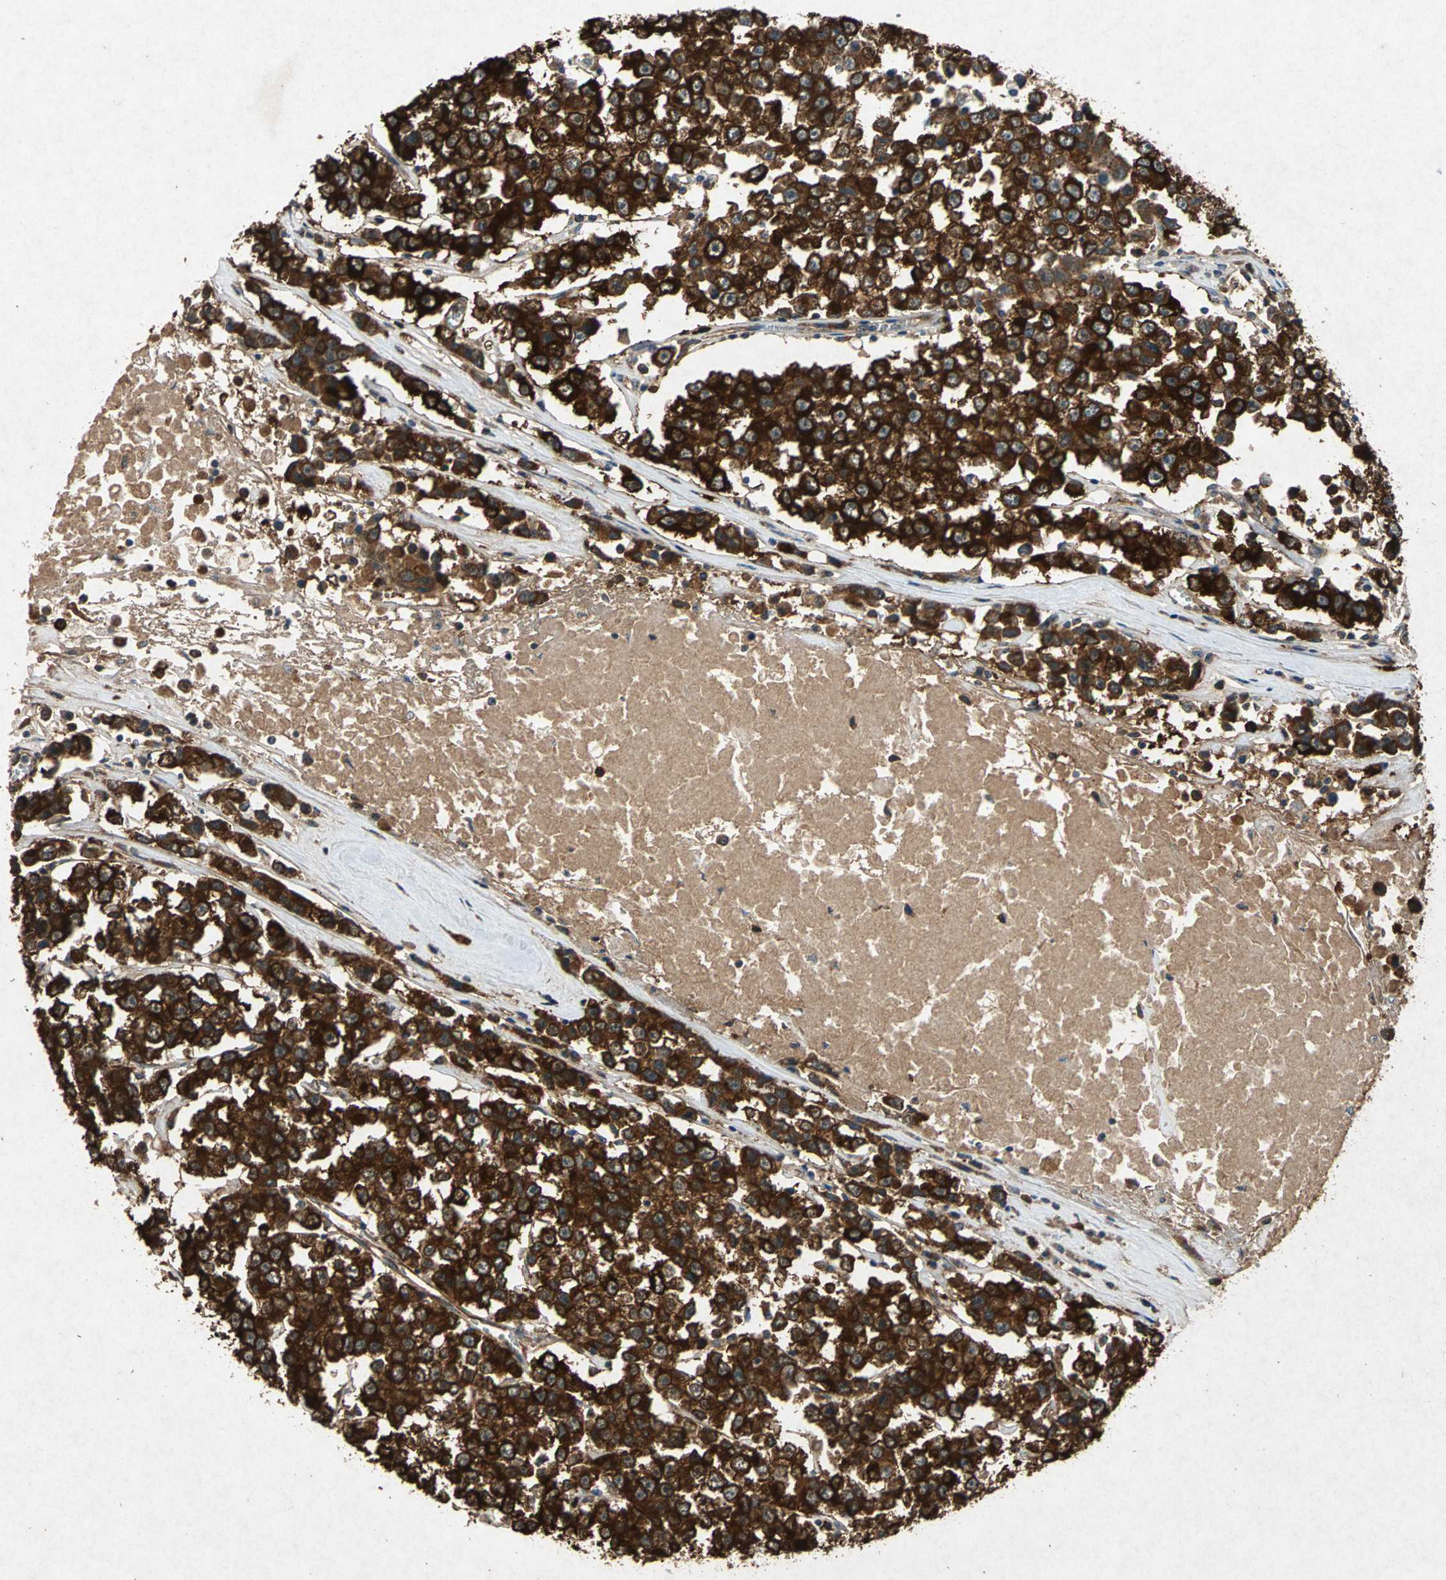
{"staining": {"intensity": "strong", "quantity": ">75%", "location": "cytoplasmic/membranous"}, "tissue": "testis cancer", "cell_type": "Tumor cells", "image_type": "cancer", "snomed": [{"axis": "morphology", "description": "Seminoma, NOS"}, {"axis": "morphology", "description": "Carcinoma, Embryonal, NOS"}, {"axis": "topography", "description": "Testis"}], "caption": "Human testis cancer (seminoma) stained with a protein marker shows strong staining in tumor cells.", "gene": "HSP90AB1", "patient": {"sex": "male", "age": 52}}